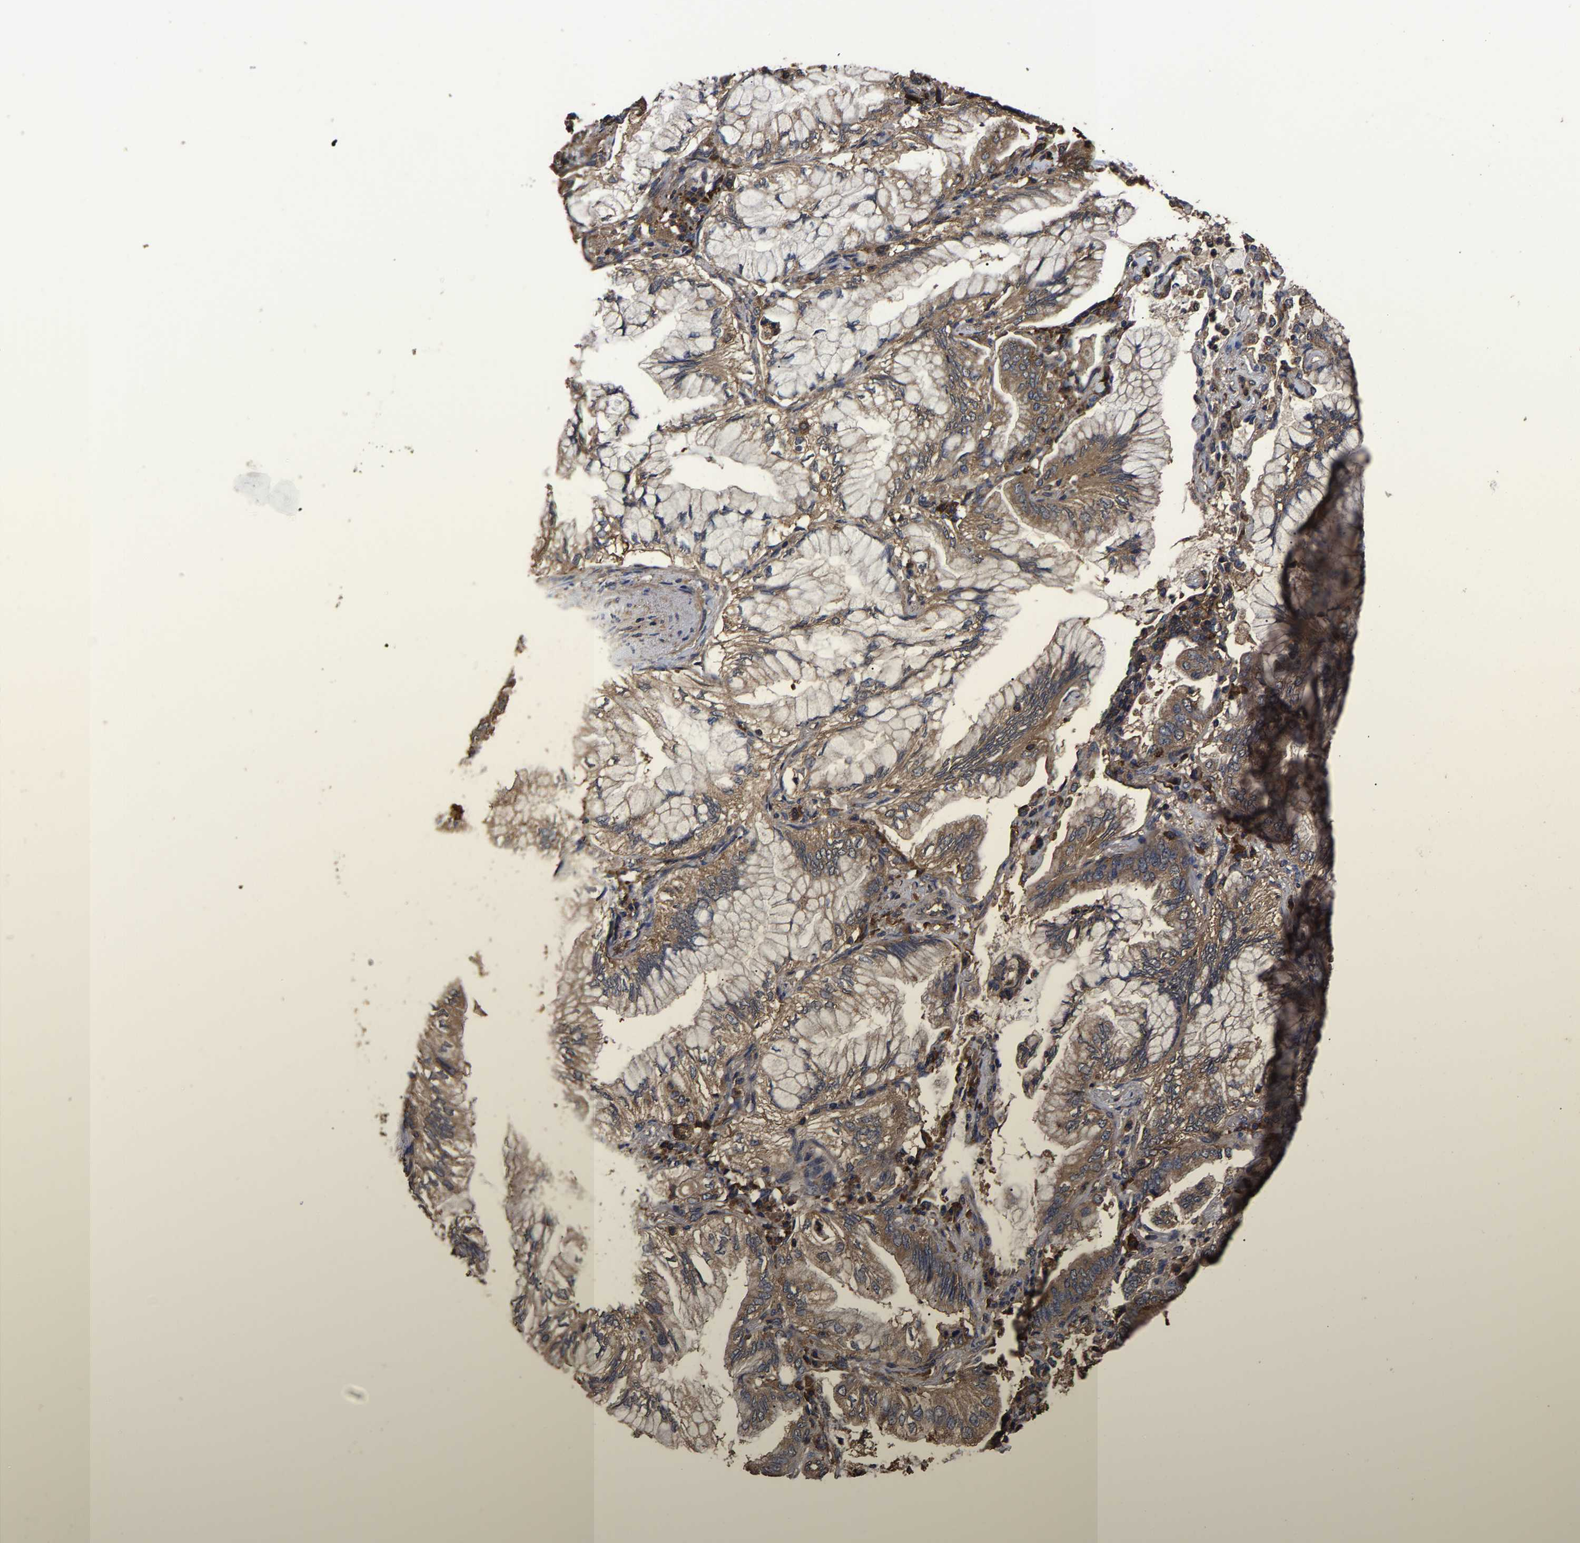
{"staining": {"intensity": "moderate", "quantity": ">75%", "location": "cytoplasmic/membranous"}, "tissue": "lung cancer", "cell_type": "Tumor cells", "image_type": "cancer", "snomed": [{"axis": "morphology", "description": "Adenocarcinoma, NOS"}, {"axis": "topography", "description": "Lung"}], "caption": "The immunohistochemical stain highlights moderate cytoplasmic/membranous positivity in tumor cells of lung cancer (adenocarcinoma) tissue.", "gene": "ITCH", "patient": {"sex": "female", "age": 70}}